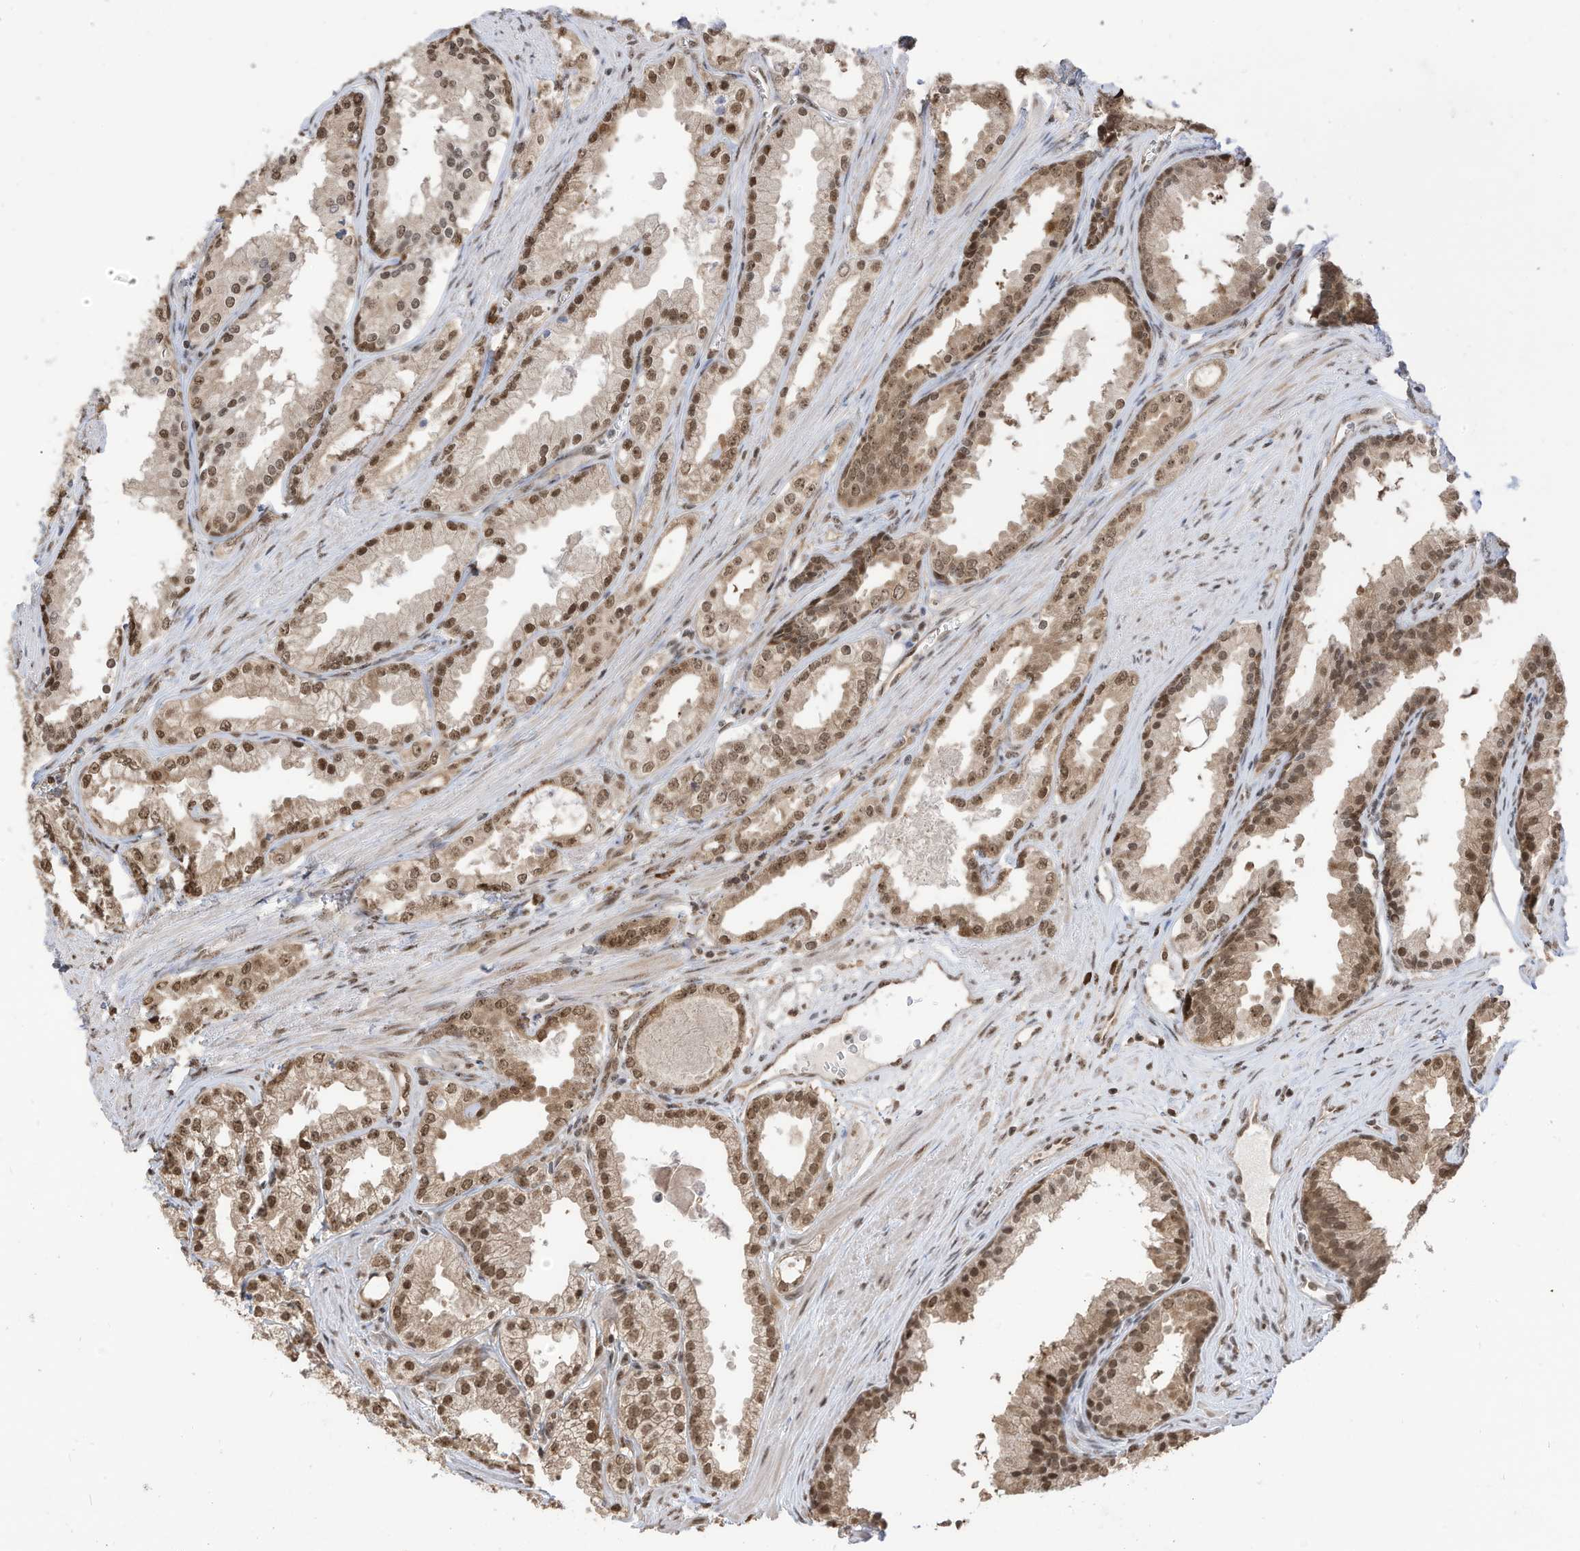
{"staining": {"intensity": "moderate", "quantity": ">75%", "location": "nuclear"}, "tissue": "prostate cancer", "cell_type": "Tumor cells", "image_type": "cancer", "snomed": [{"axis": "morphology", "description": "Adenocarcinoma, High grade"}, {"axis": "topography", "description": "Prostate"}], "caption": "Immunohistochemistry (DAB) staining of prostate high-grade adenocarcinoma shows moderate nuclear protein expression in about >75% of tumor cells. (Stains: DAB (3,3'-diaminobenzidine) in brown, nuclei in blue, Microscopy: brightfield microscopy at high magnification).", "gene": "ZNF195", "patient": {"sex": "male", "age": 68}}